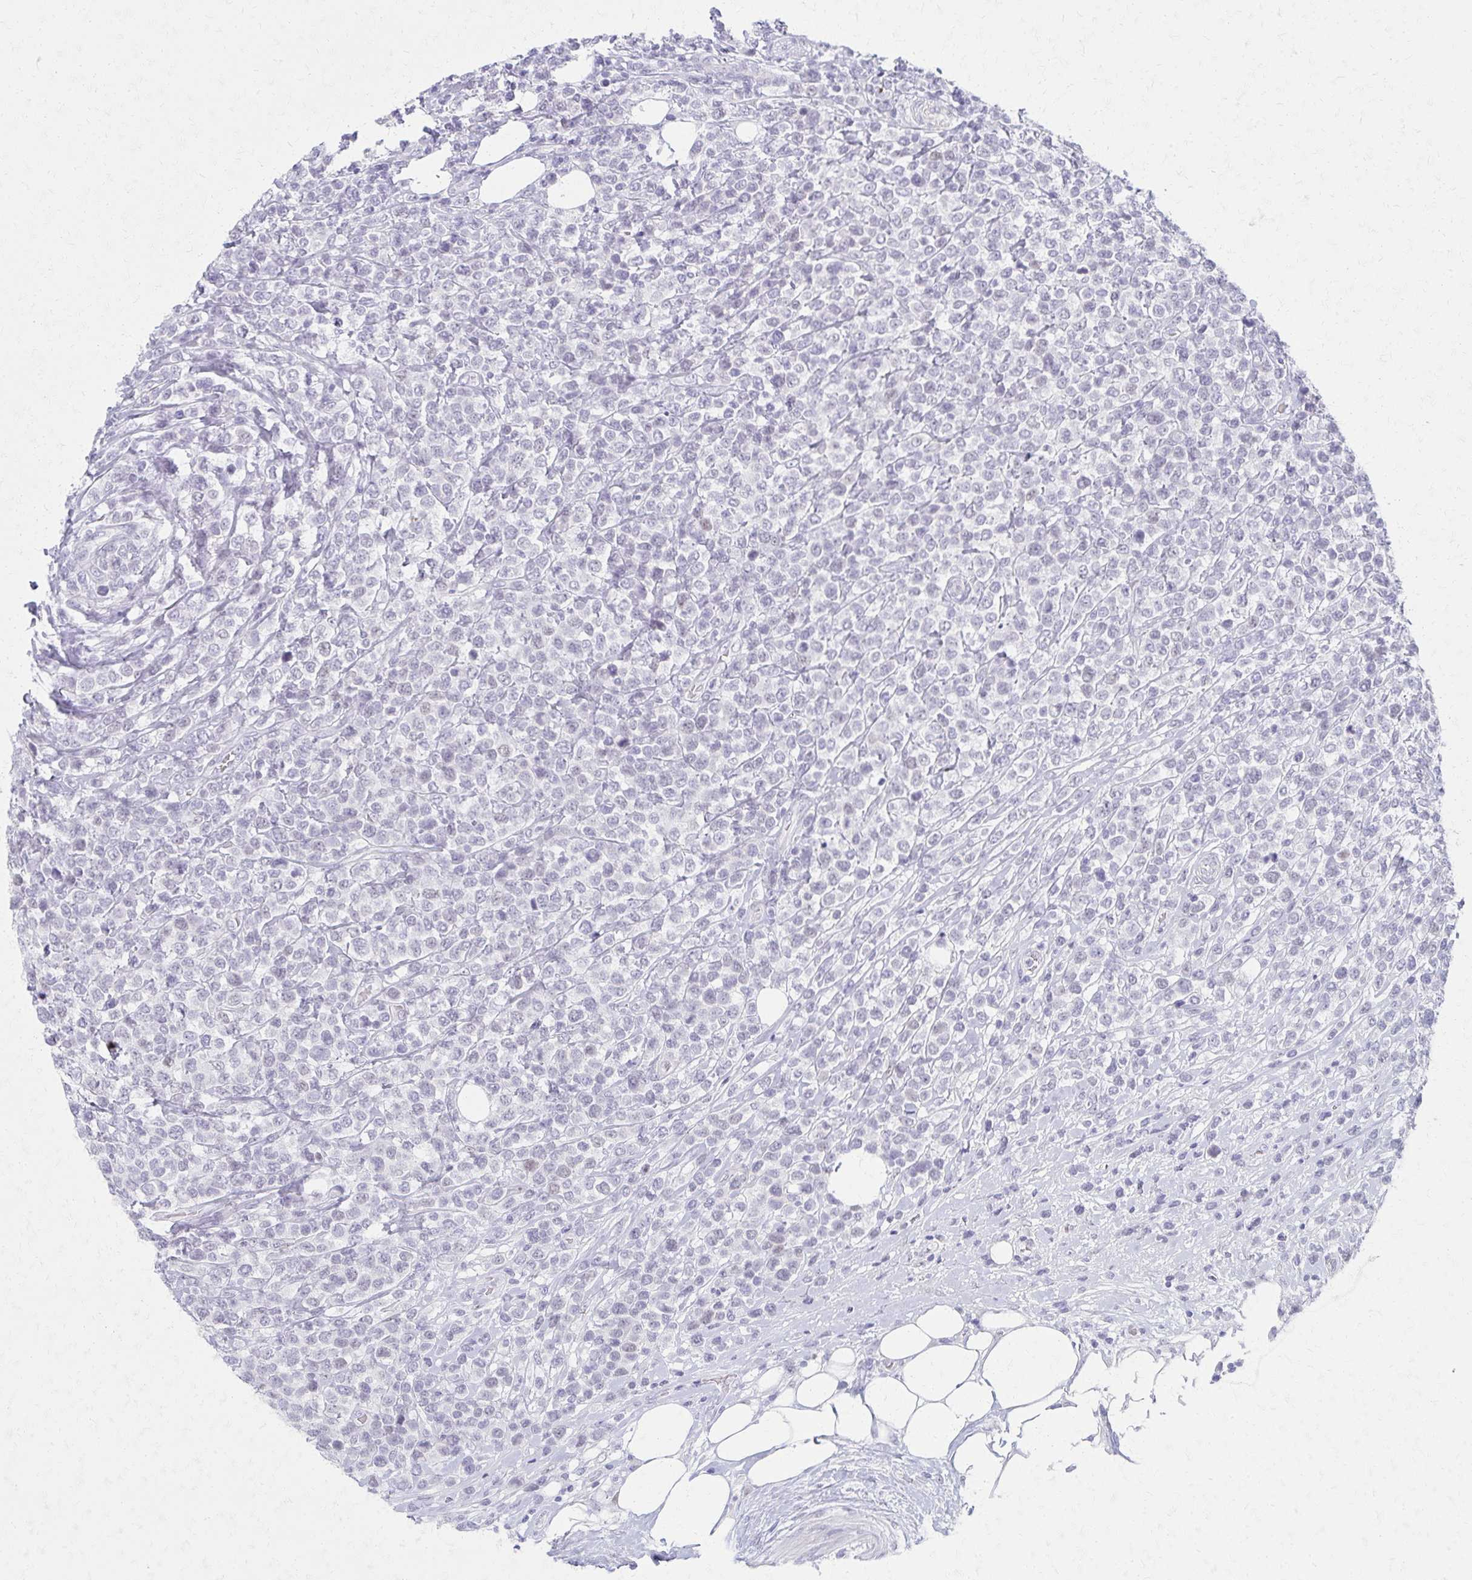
{"staining": {"intensity": "negative", "quantity": "none", "location": "none"}, "tissue": "lymphoma", "cell_type": "Tumor cells", "image_type": "cancer", "snomed": [{"axis": "morphology", "description": "Malignant lymphoma, non-Hodgkin's type, High grade"}, {"axis": "topography", "description": "Soft tissue"}], "caption": "The histopathology image shows no significant staining in tumor cells of malignant lymphoma, non-Hodgkin's type (high-grade). (Stains: DAB immunohistochemistry (IHC) with hematoxylin counter stain, Microscopy: brightfield microscopy at high magnification).", "gene": "MORC4", "patient": {"sex": "female", "age": 56}}